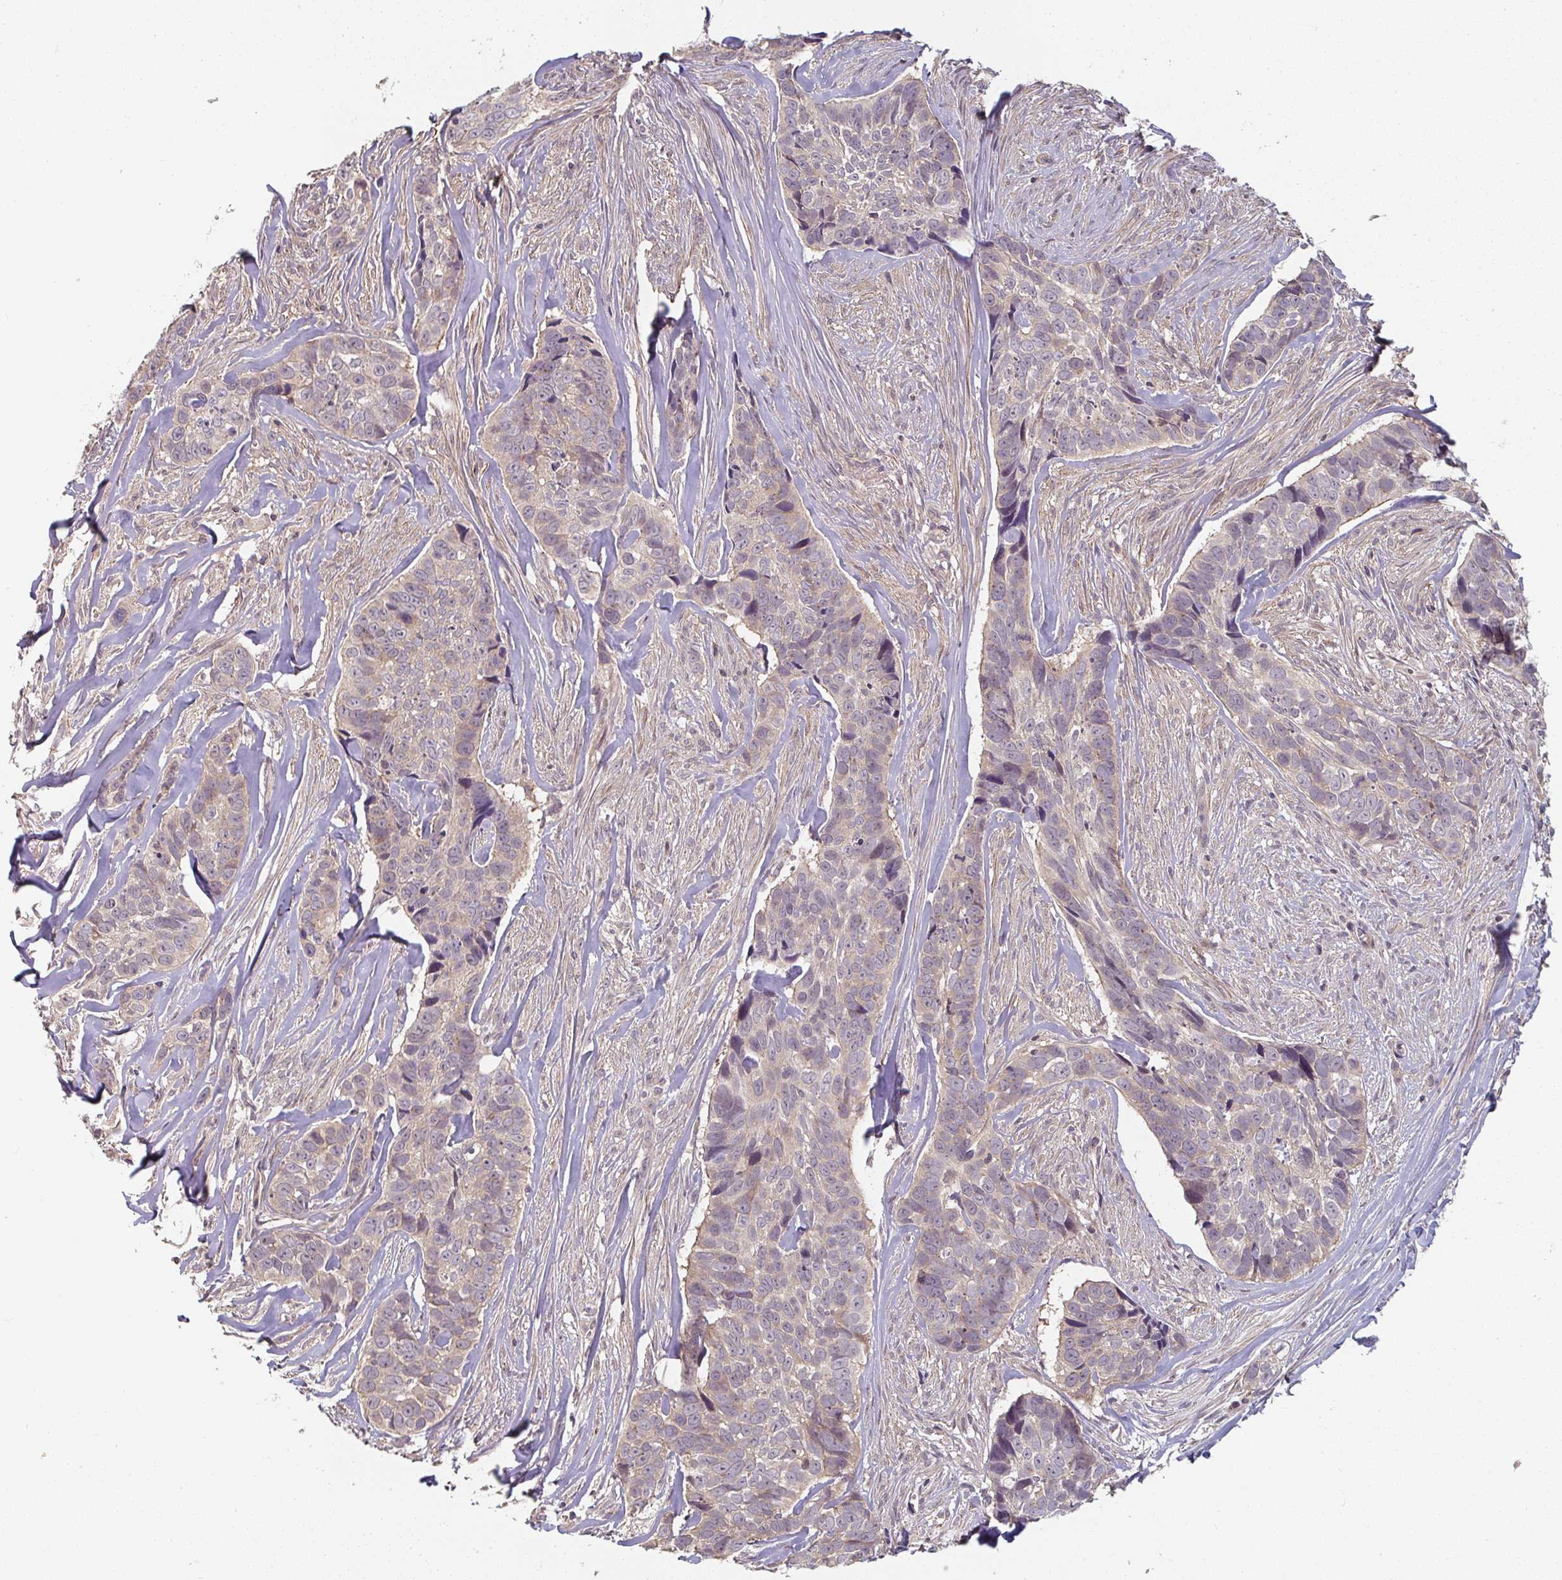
{"staining": {"intensity": "weak", "quantity": "<25%", "location": "cytoplasmic/membranous"}, "tissue": "skin cancer", "cell_type": "Tumor cells", "image_type": "cancer", "snomed": [{"axis": "morphology", "description": "Basal cell carcinoma"}, {"axis": "topography", "description": "Skin"}], "caption": "Immunohistochemical staining of human basal cell carcinoma (skin) exhibits no significant expression in tumor cells. (Stains: DAB (3,3'-diaminobenzidine) immunohistochemistry (IHC) with hematoxylin counter stain, Microscopy: brightfield microscopy at high magnification).", "gene": "RANGRF", "patient": {"sex": "female", "age": 82}}